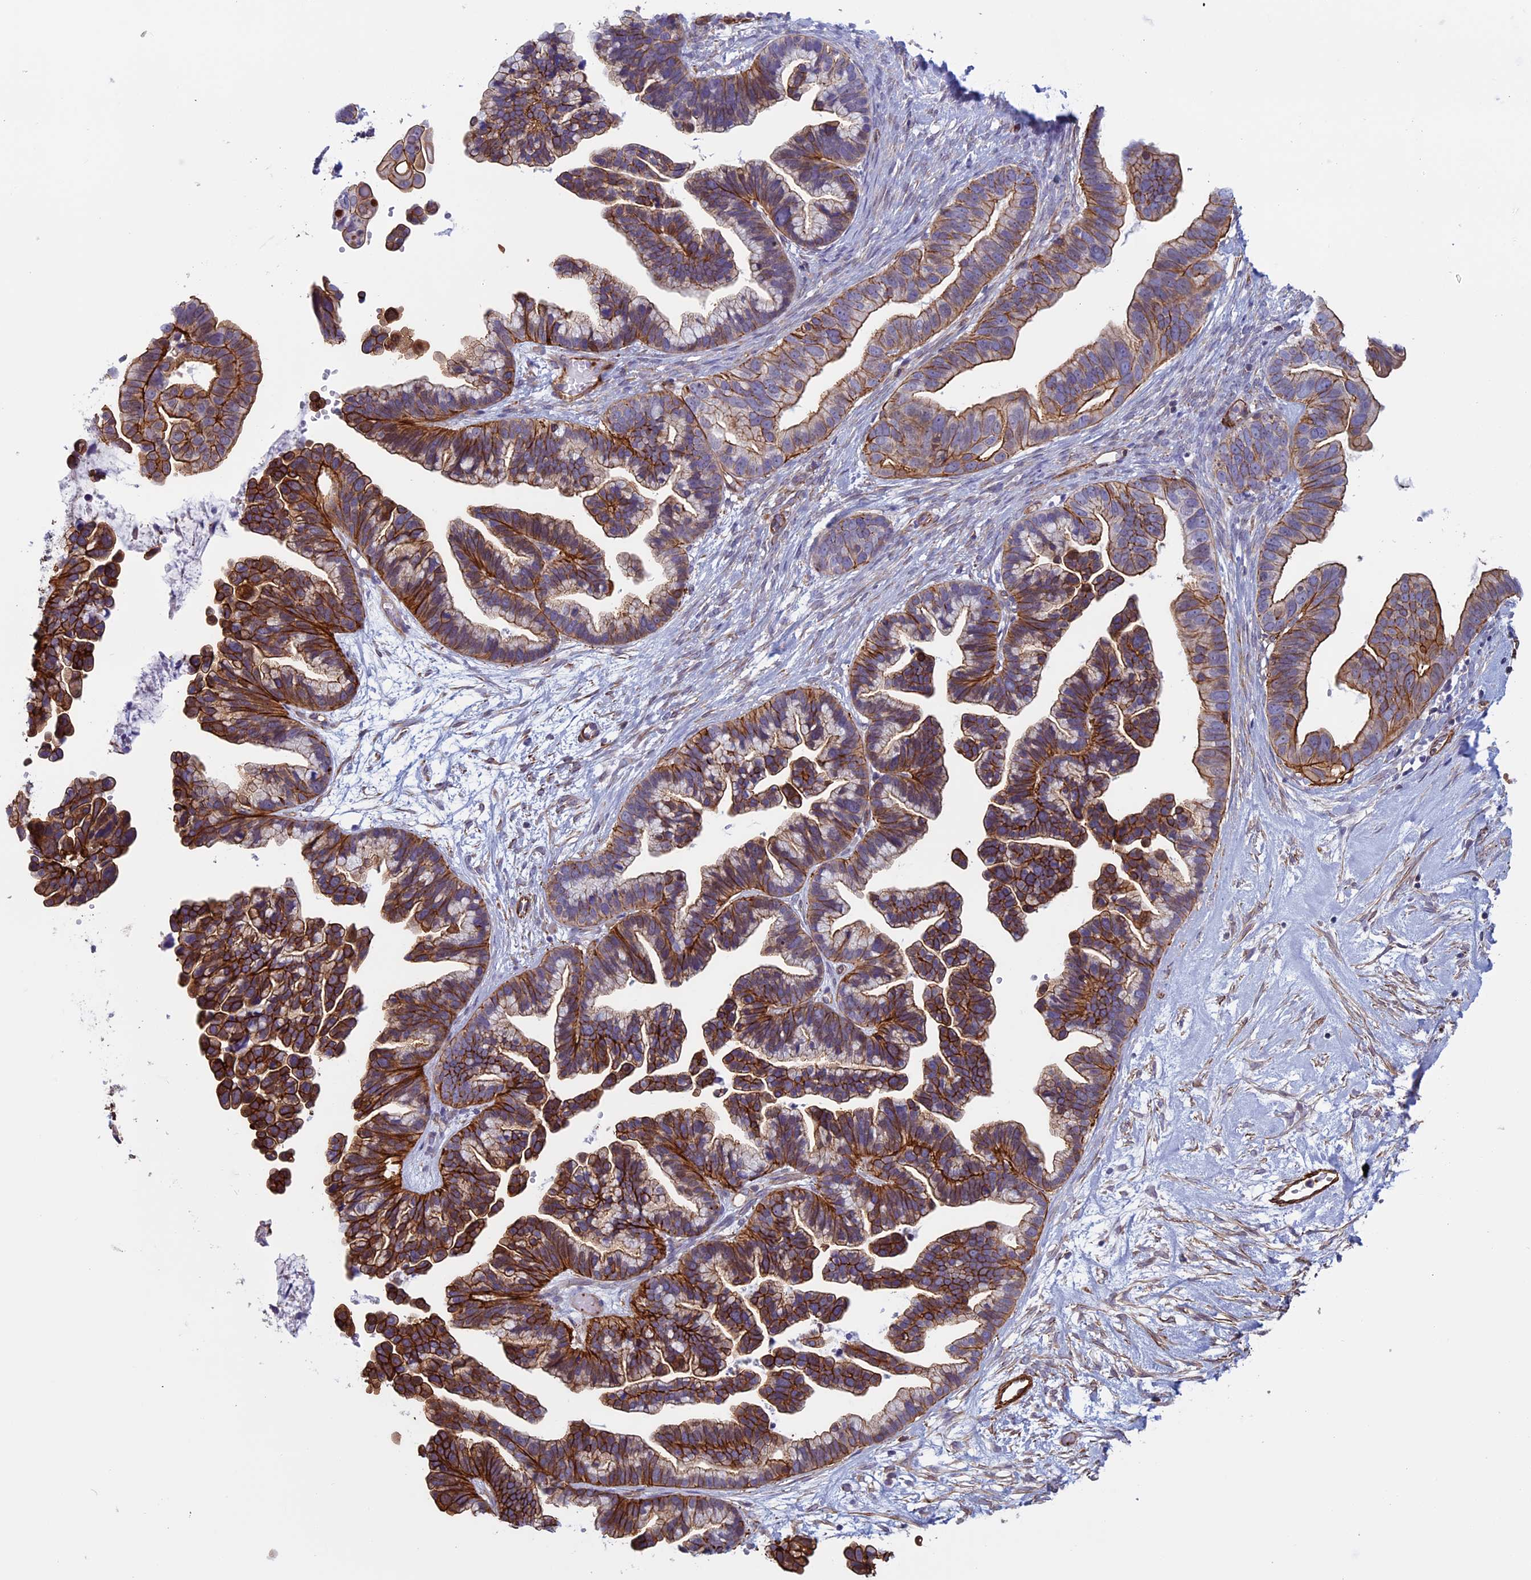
{"staining": {"intensity": "strong", "quantity": ">75%", "location": "cytoplasmic/membranous"}, "tissue": "ovarian cancer", "cell_type": "Tumor cells", "image_type": "cancer", "snomed": [{"axis": "morphology", "description": "Cystadenocarcinoma, serous, NOS"}, {"axis": "topography", "description": "Ovary"}], "caption": "The micrograph exhibits staining of ovarian cancer (serous cystadenocarcinoma), revealing strong cytoplasmic/membranous protein positivity (brown color) within tumor cells.", "gene": "ANGPTL2", "patient": {"sex": "female", "age": 56}}